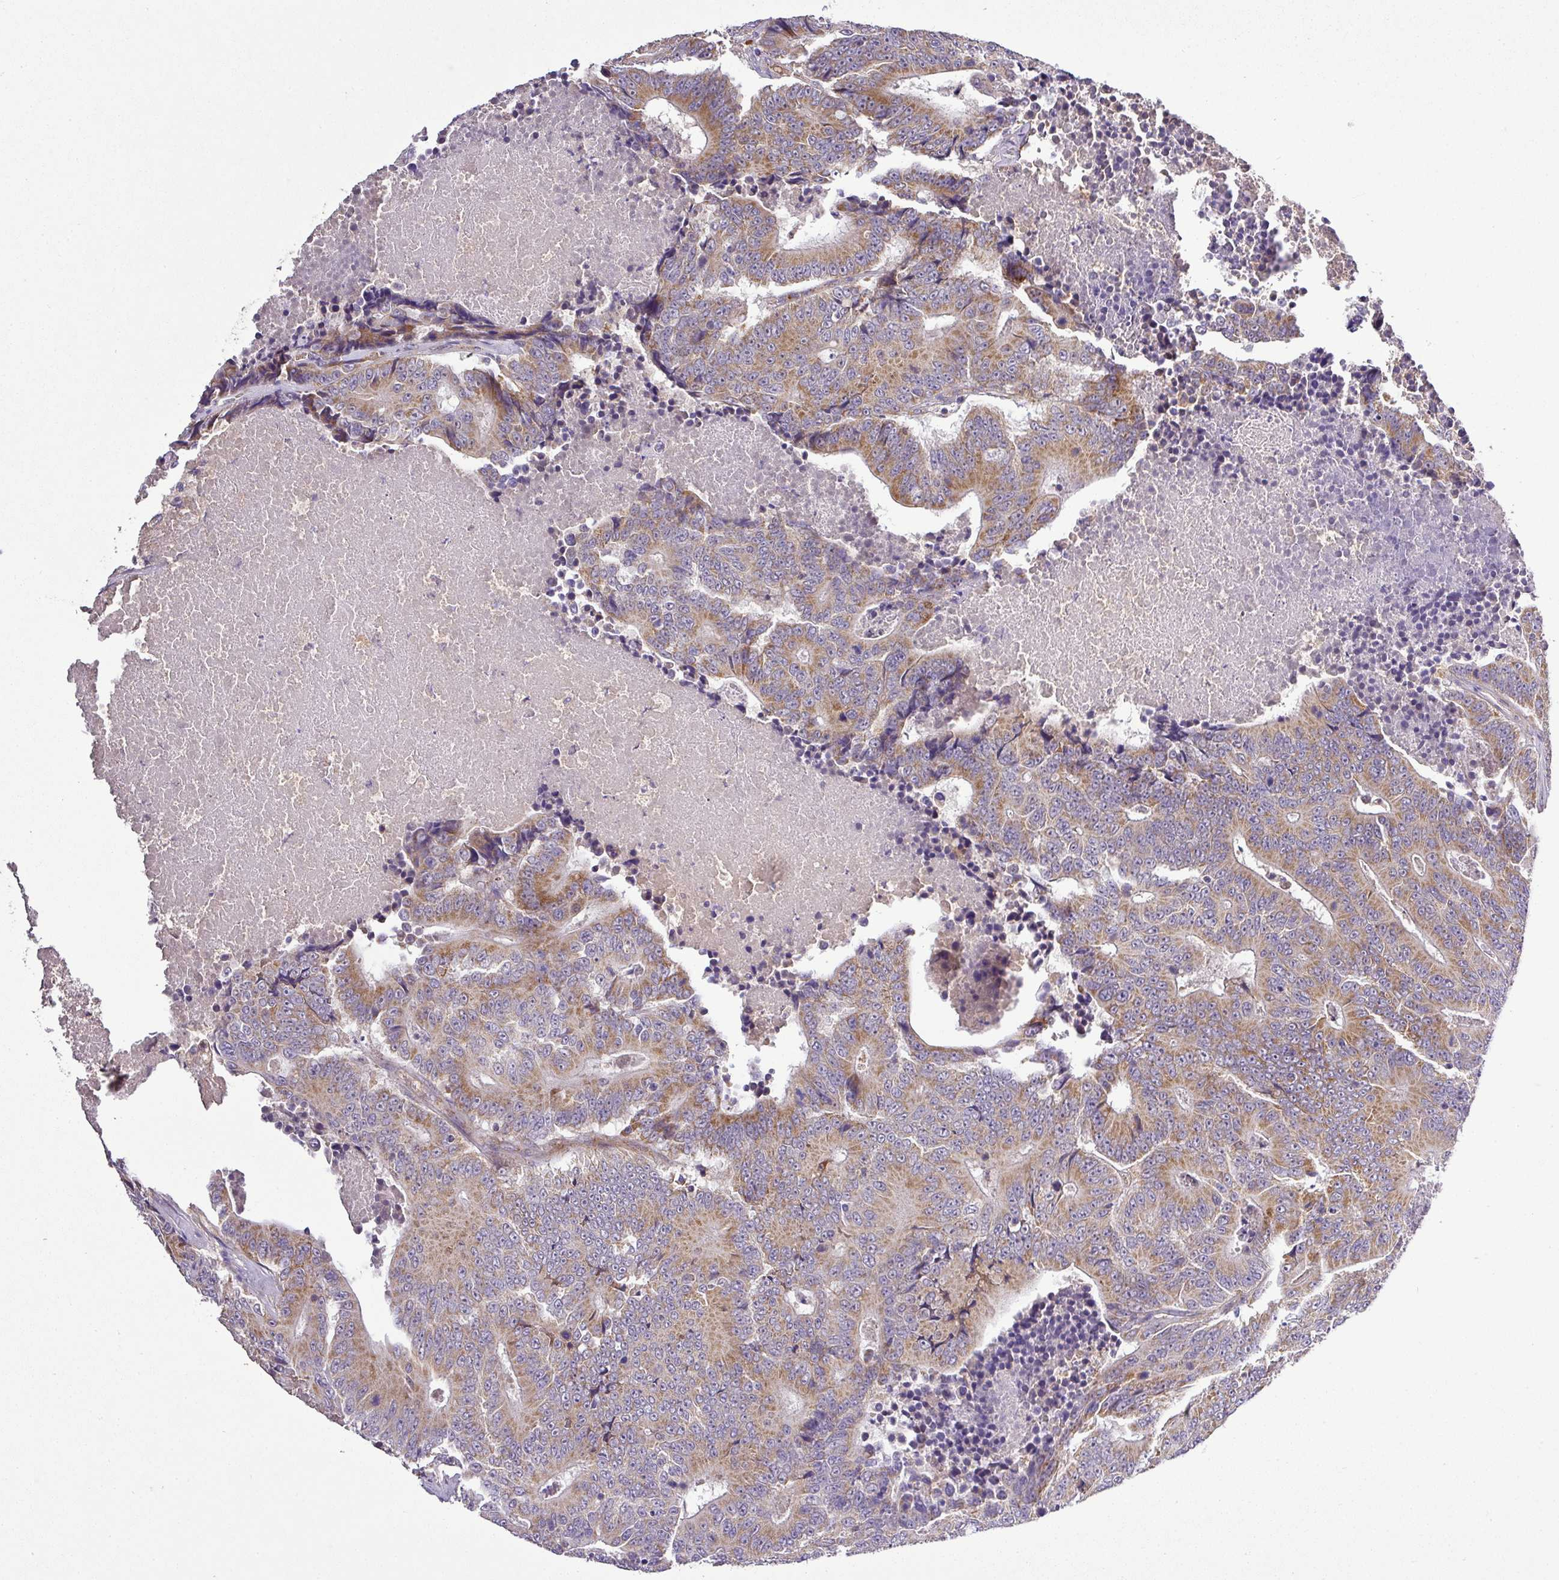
{"staining": {"intensity": "moderate", "quantity": ">75%", "location": "cytoplasmic/membranous"}, "tissue": "colorectal cancer", "cell_type": "Tumor cells", "image_type": "cancer", "snomed": [{"axis": "morphology", "description": "Adenocarcinoma, NOS"}, {"axis": "topography", "description": "Colon"}], "caption": "A brown stain highlights moderate cytoplasmic/membranous expression of a protein in human colorectal cancer tumor cells.", "gene": "ZNF513", "patient": {"sex": "male", "age": 83}}